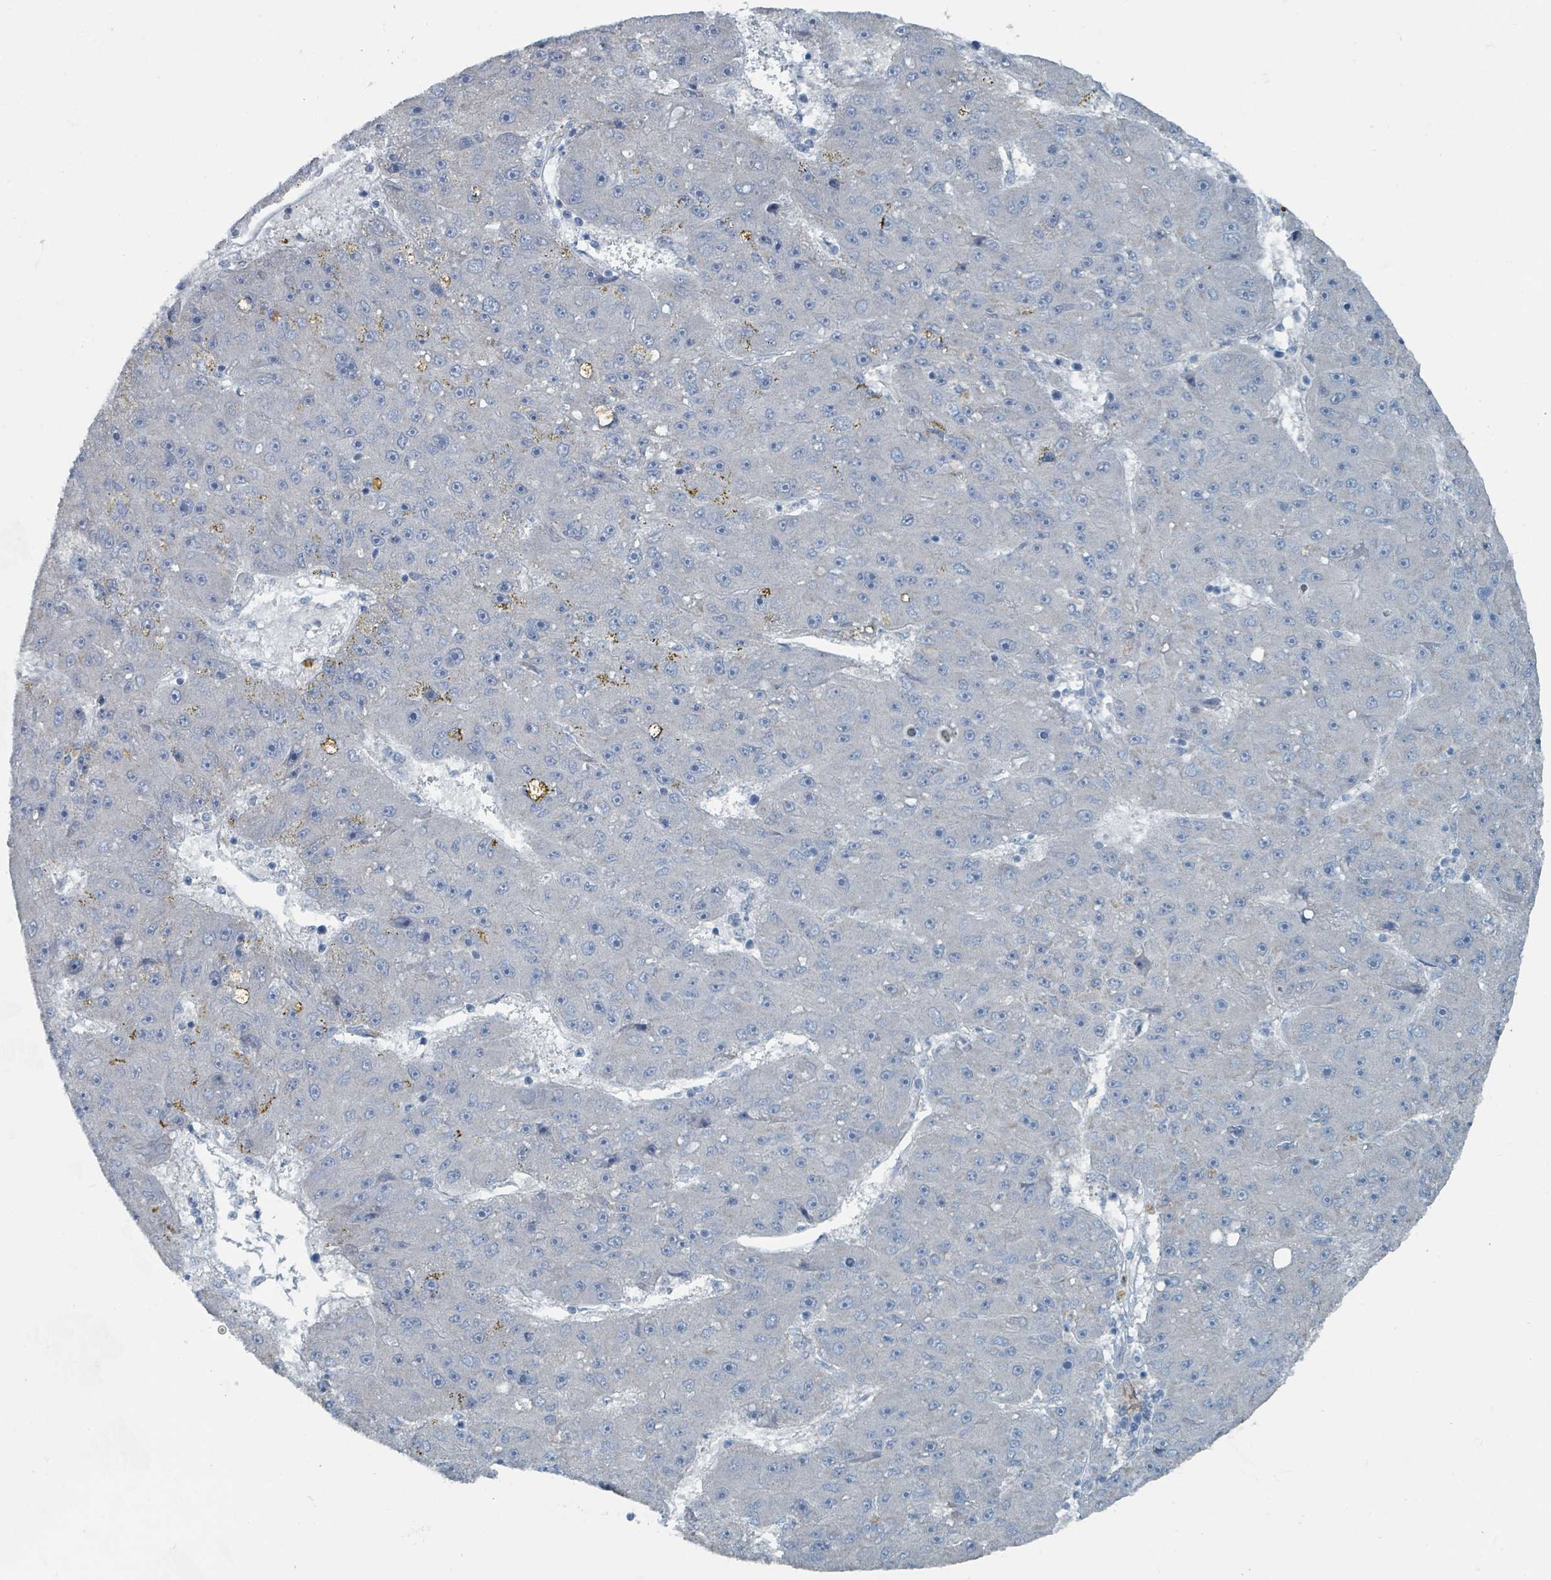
{"staining": {"intensity": "negative", "quantity": "none", "location": "none"}, "tissue": "liver cancer", "cell_type": "Tumor cells", "image_type": "cancer", "snomed": [{"axis": "morphology", "description": "Carcinoma, Hepatocellular, NOS"}, {"axis": "topography", "description": "Liver"}], "caption": "IHC photomicrograph of neoplastic tissue: liver cancer (hepatocellular carcinoma) stained with DAB (3,3'-diaminobenzidine) demonstrates no significant protein staining in tumor cells.", "gene": "RASA4", "patient": {"sex": "male", "age": 67}}